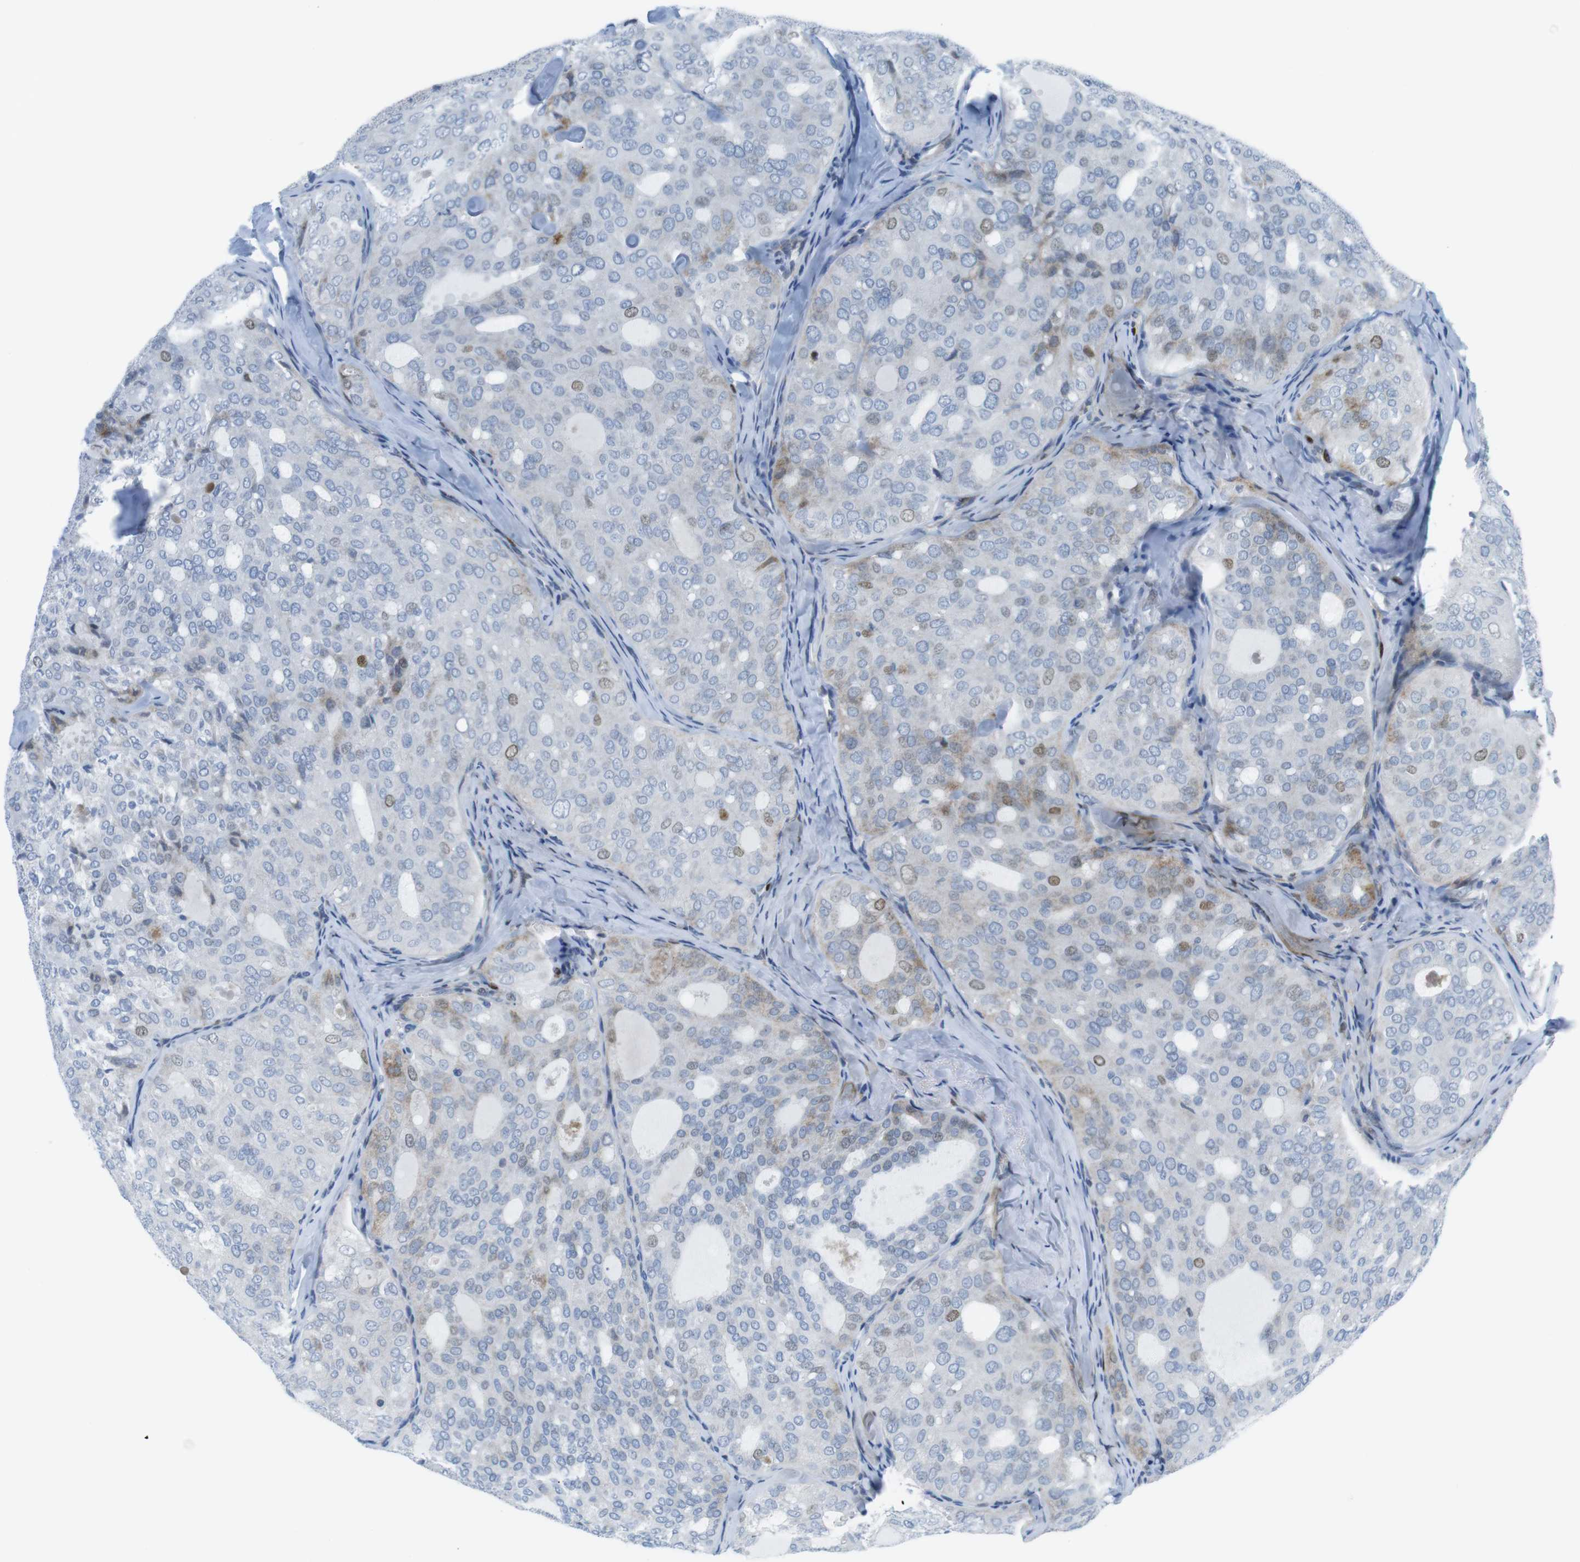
{"staining": {"intensity": "moderate", "quantity": "<25%", "location": "nuclear"}, "tissue": "thyroid cancer", "cell_type": "Tumor cells", "image_type": "cancer", "snomed": [{"axis": "morphology", "description": "Follicular adenoma carcinoma, NOS"}, {"axis": "topography", "description": "Thyroid gland"}], "caption": "IHC (DAB (3,3'-diaminobenzidine)) staining of thyroid cancer shows moderate nuclear protein positivity in approximately <25% of tumor cells.", "gene": "CHAF1A", "patient": {"sex": "male", "age": 75}}